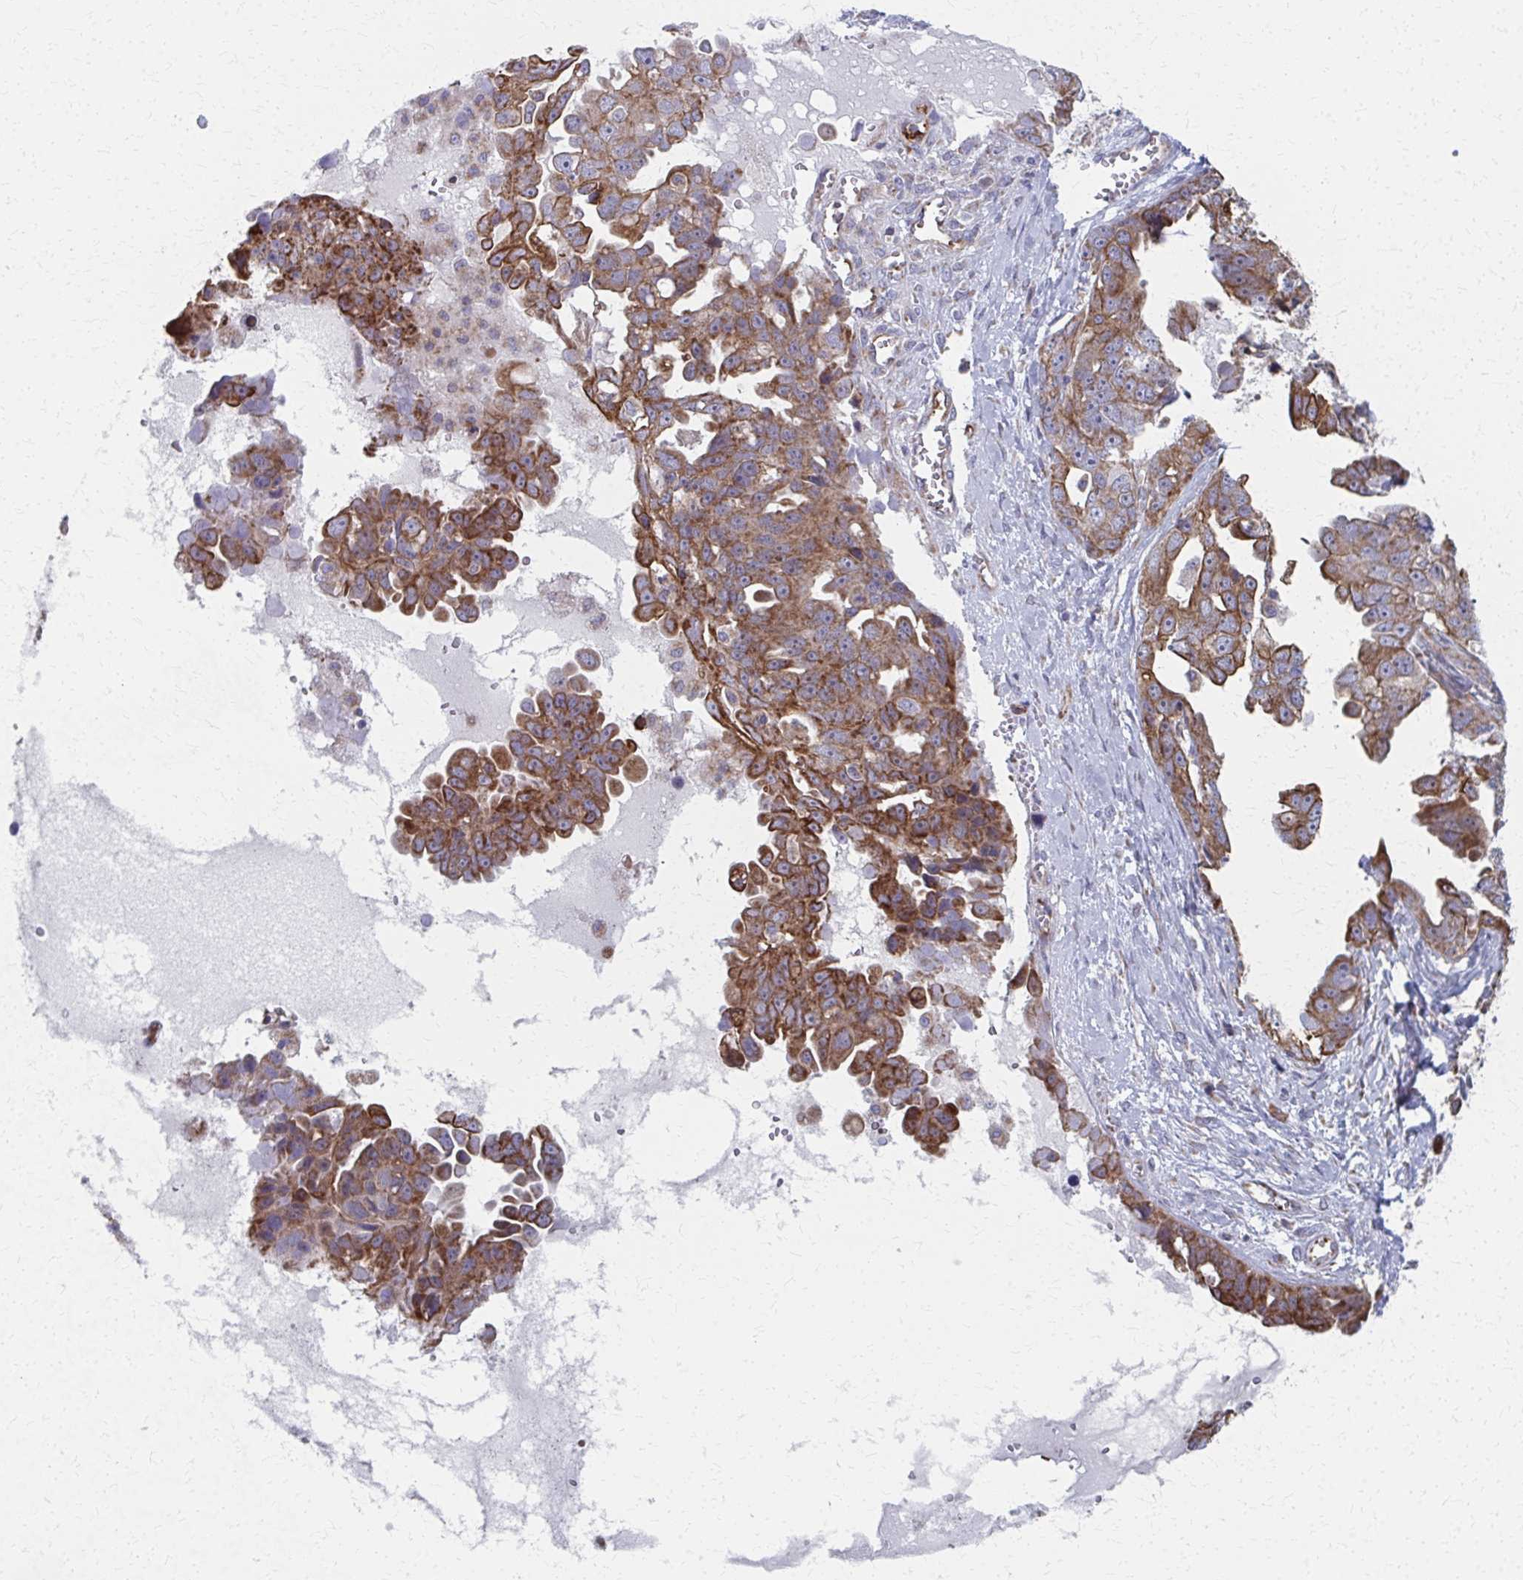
{"staining": {"intensity": "moderate", "quantity": ">75%", "location": "cytoplasmic/membranous"}, "tissue": "ovarian cancer", "cell_type": "Tumor cells", "image_type": "cancer", "snomed": [{"axis": "morphology", "description": "Carcinoma, endometroid"}, {"axis": "topography", "description": "Ovary"}], "caption": "The micrograph demonstrates staining of ovarian endometroid carcinoma, revealing moderate cytoplasmic/membranous protein staining (brown color) within tumor cells. (Brightfield microscopy of DAB IHC at high magnification).", "gene": "FAHD1", "patient": {"sex": "female", "age": 70}}